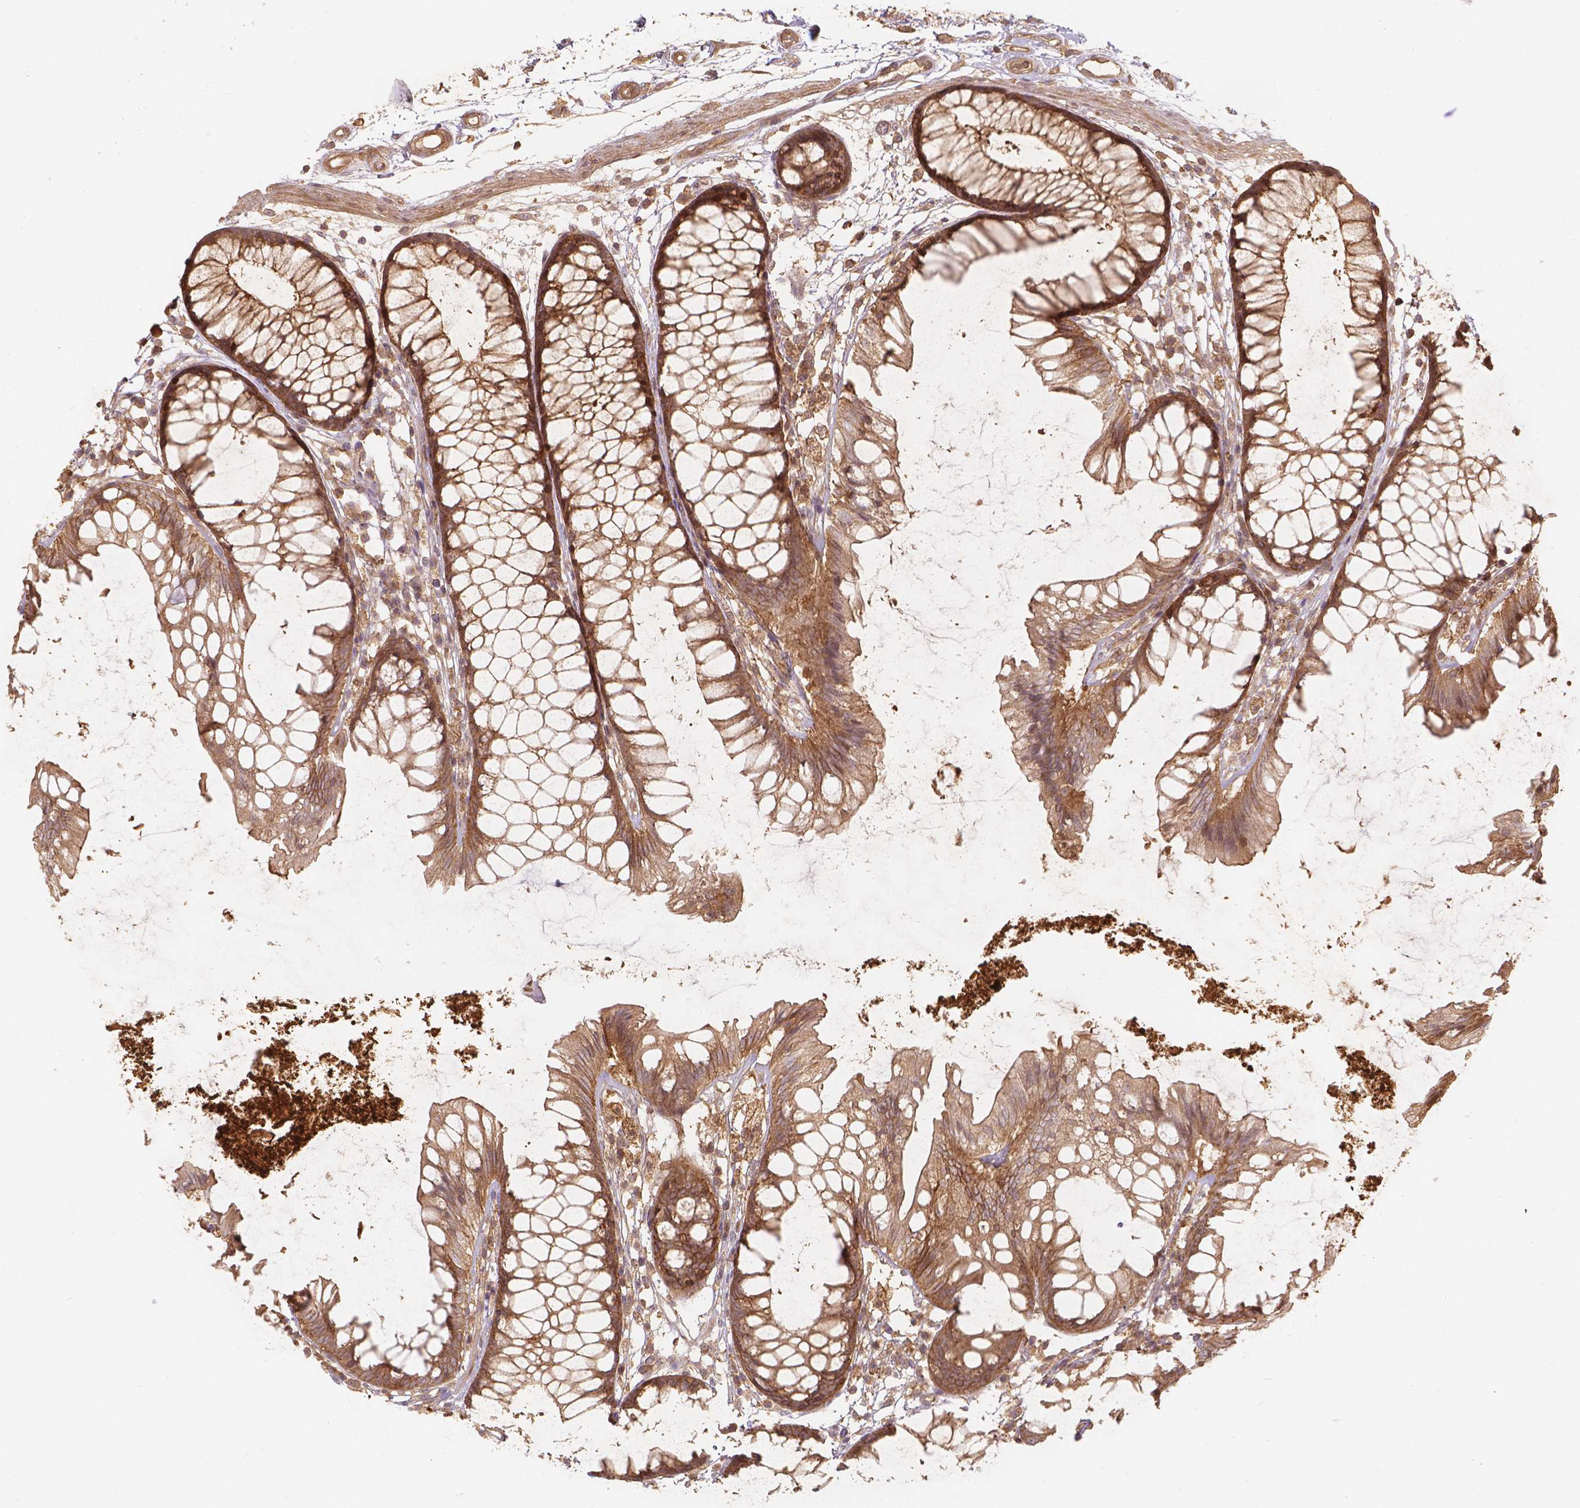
{"staining": {"intensity": "moderate", "quantity": ">75%", "location": "cytoplasmic/membranous"}, "tissue": "colon", "cell_type": "Endothelial cells", "image_type": "normal", "snomed": [{"axis": "morphology", "description": "Normal tissue, NOS"}, {"axis": "morphology", "description": "Adenocarcinoma, NOS"}, {"axis": "topography", "description": "Colon"}], "caption": "A medium amount of moderate cytoplasmic/membranous positivity is appreciated in approximately >75% of endothelial cells in benign colon. (brown staining indicates protein expression, while blue staining denotes nuclei).", "gene": "XPR1", "patient": {"sex": "male", "age": 65}}